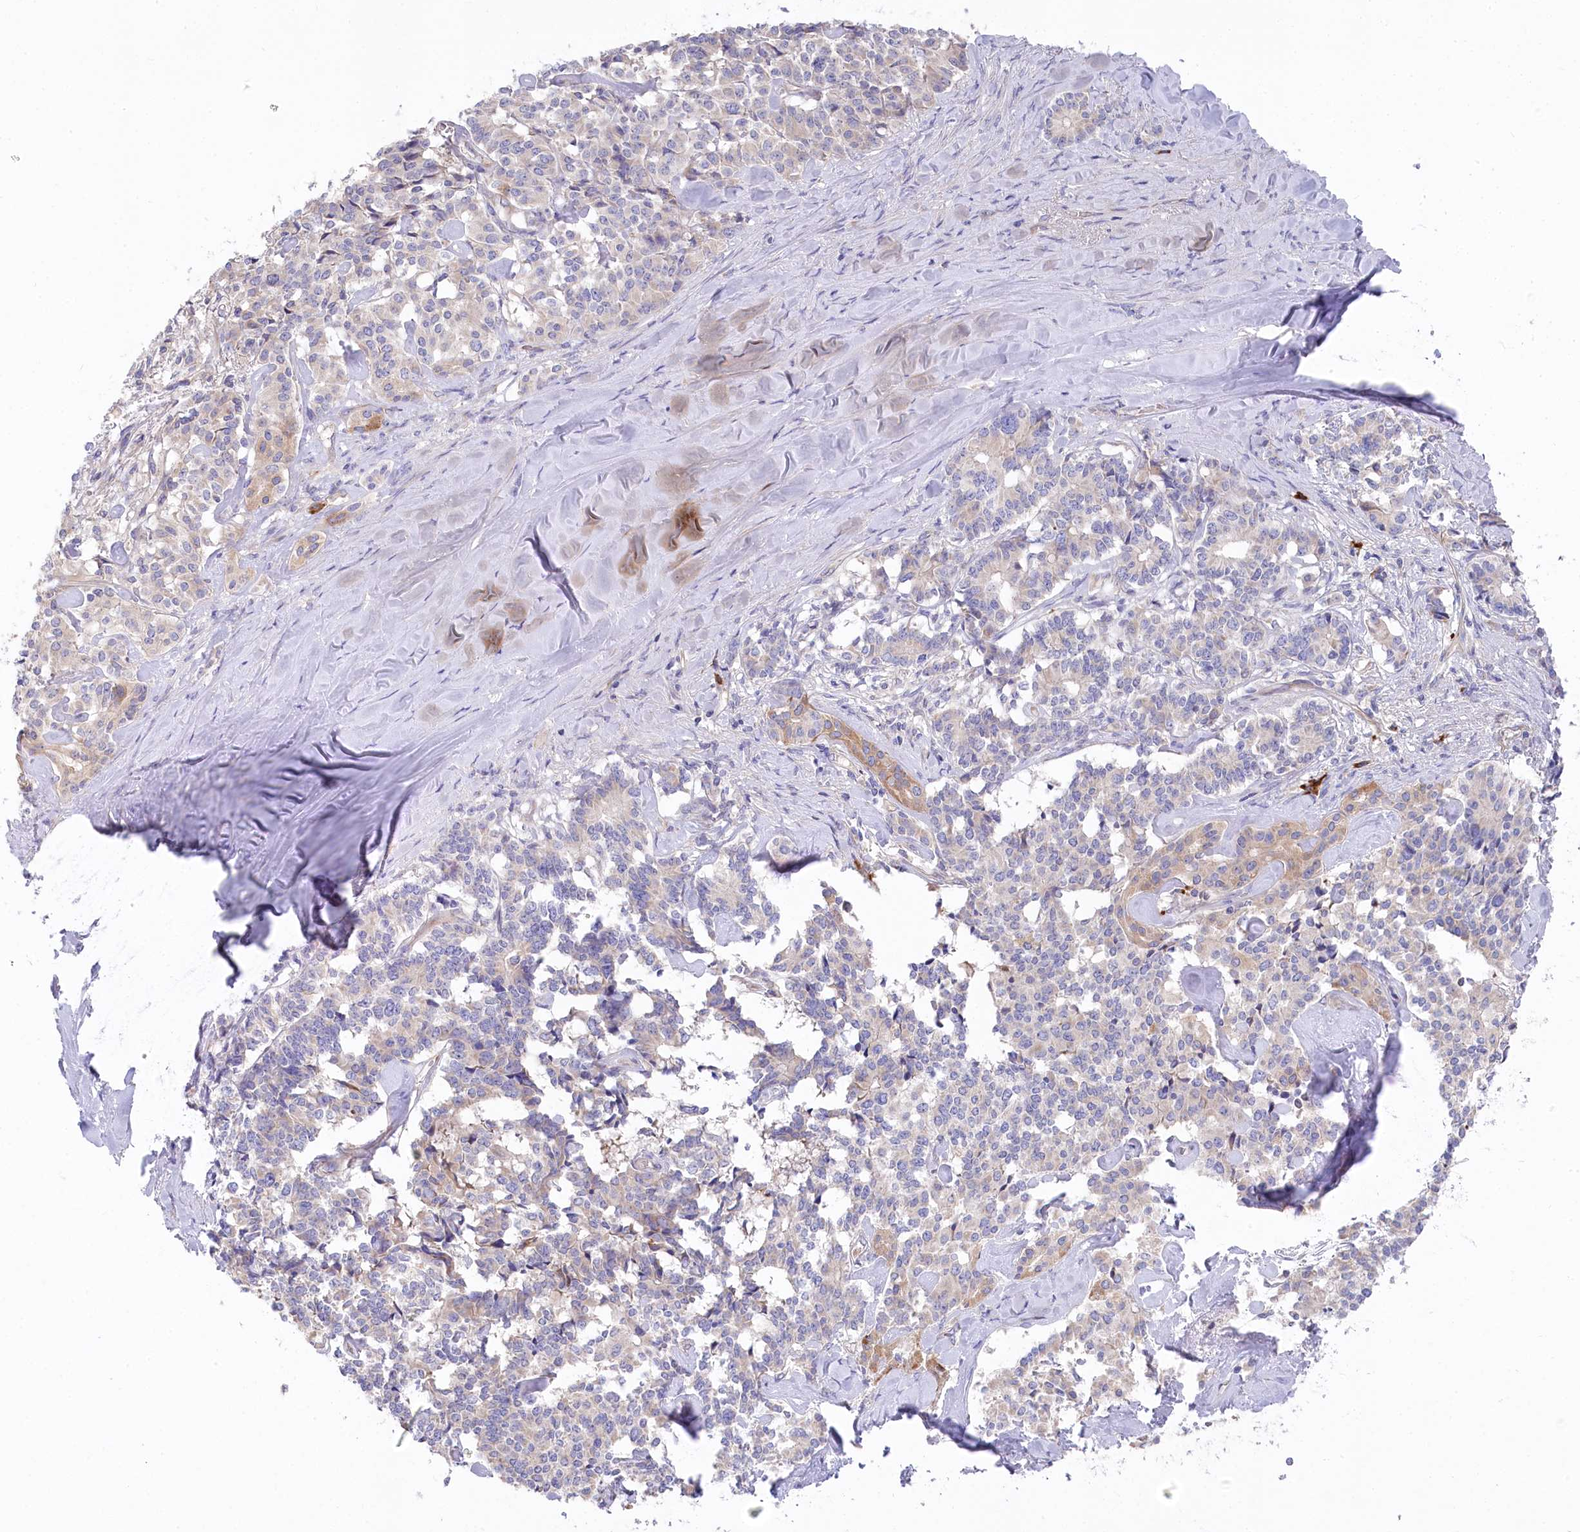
{"staining": {"intensity": "negative", "quantity": "none", "location": "none"}, "tissue": "pancreatic cancer", "cell_type": "Tumor cells", "image_type": "cancer", "snomed": [{"axis": "morphology", "description": "Adenocarcinoma, NOS"}, {"axis": "topography", "description": "Pancreas"}], "caption": "The photomicrograph shows no significant staining in tumor cells of pancreatic cancer (adenocarcinoma).", "gene": "POGLUT1", "patient": {"sex": "female", "age": 74}}